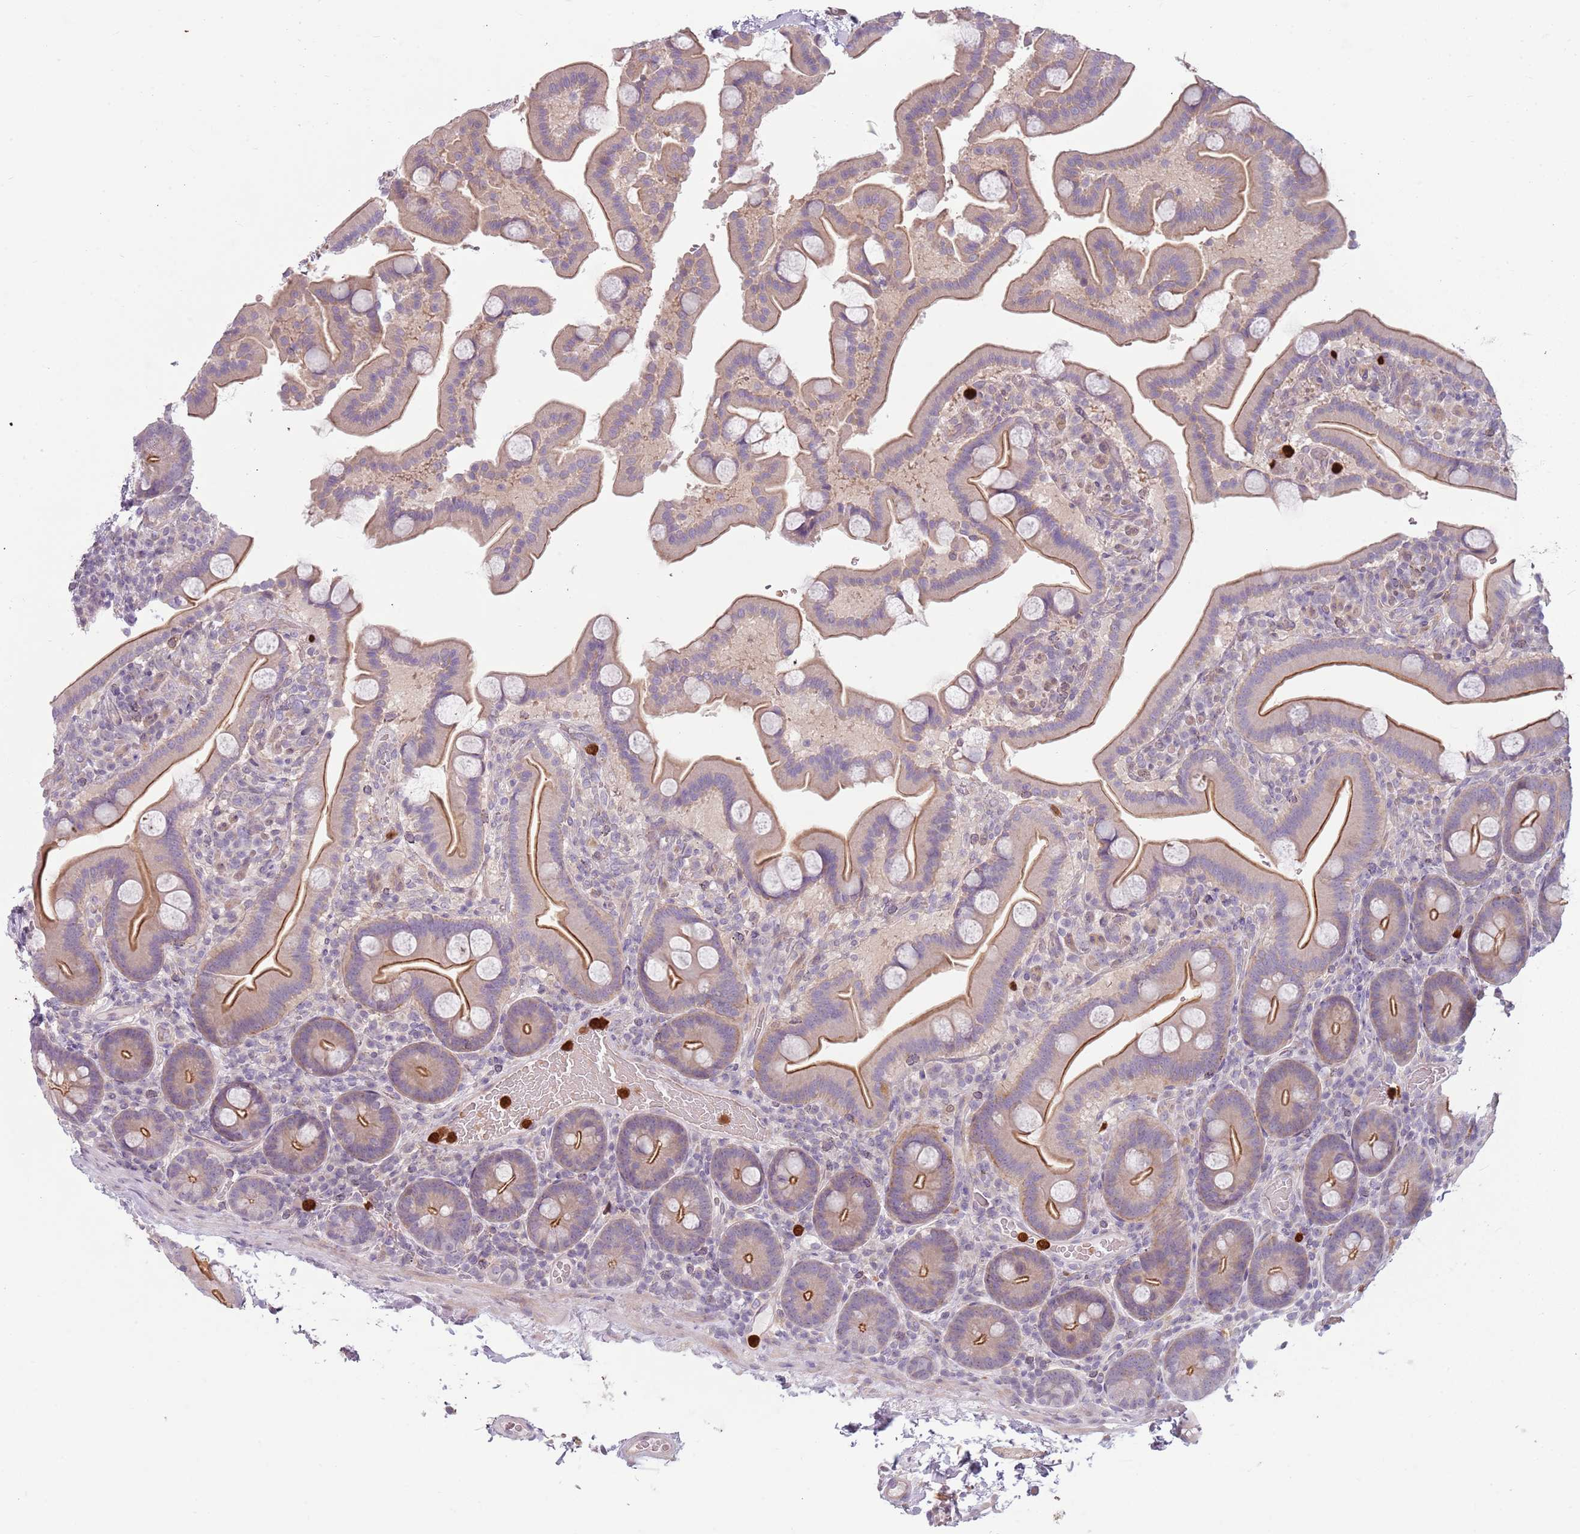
{"staining": {"intensity": "moderate", "quantity": "25%-75%", "location": "cytoplasmic/membranous"}, "tissue": "duodenum", "cell_type": "Glandular cells", "image_type": "normal", "snomed": [{"axis": "morphology", "description": "Normal tissue, NOS"}, {"axis": "topography", "description": "Duodenum"}], "caption": "This histopathology image displays benign duodenum stained with immunohistochemistry to label a protein in brown. The cytoplasmic/membranous of glandular cells show moderate positivity for the protein. Nuclei are counter-stained blue.", "gene": "SPAG4", "patient": {"sex": "male", "age": 55}}